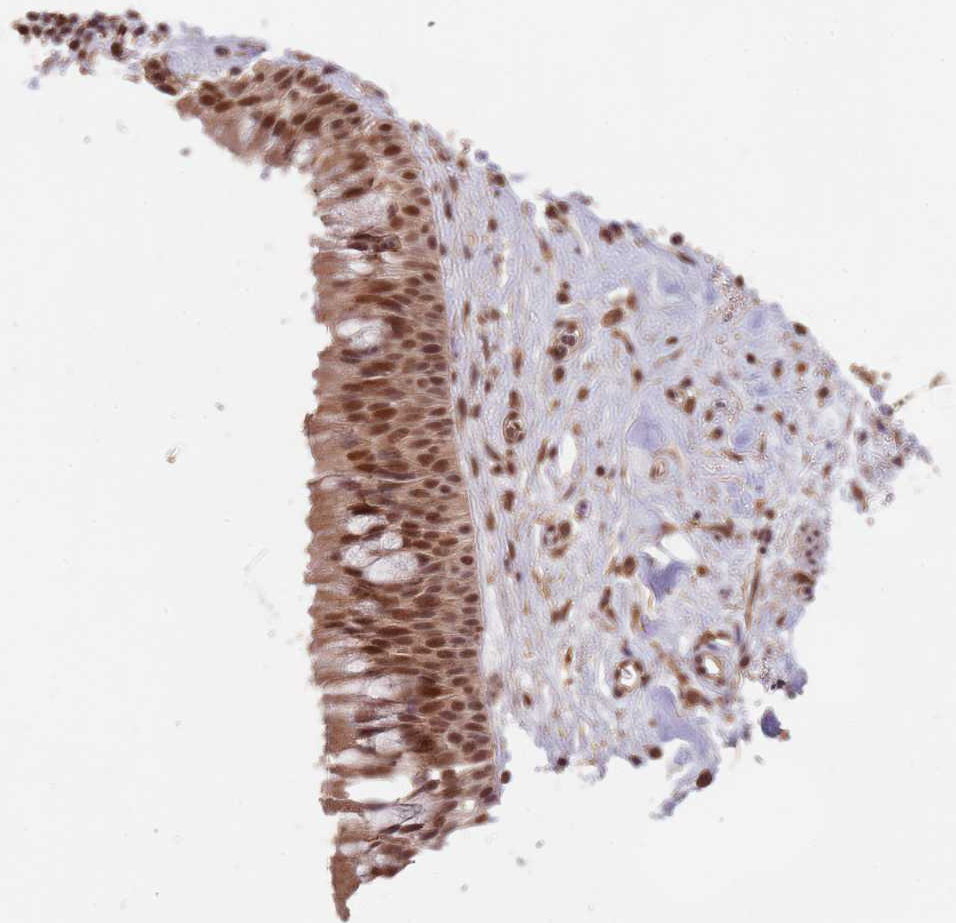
{"staining": {"intensity": "moderate", "quantity": ">75%", "location": "cytoplasmic/membranous,nuclear"}, "tissue": "nasopharynx", "cell_type": "Respiratory epithelial cells", "image_type": "normal", "snomed": [{"axis": "morphology", "description": "Normal tissue, NOS"}, {"axis": "morphology", "description": "Squamous cell carcinoma, NOS"}, {"axis": "topography", "description": "Nasopharynx"}, {"axis": "topography", "description": "Head-Neck"}], "caption": "An immunohistochemistry micrograph of normal tissue is shown. Protein staining in brown labels moderate cytoplasmic/membranous,nuclear positivity in nasopharynx within respiratory epithelial cells. The staining was performed using DAB, with brown indicating positive protein expression. Nuclei are stained blue with hematoxylin.", "gene": "RFXANK", "patient": {"sex": "male", "age": 85}}